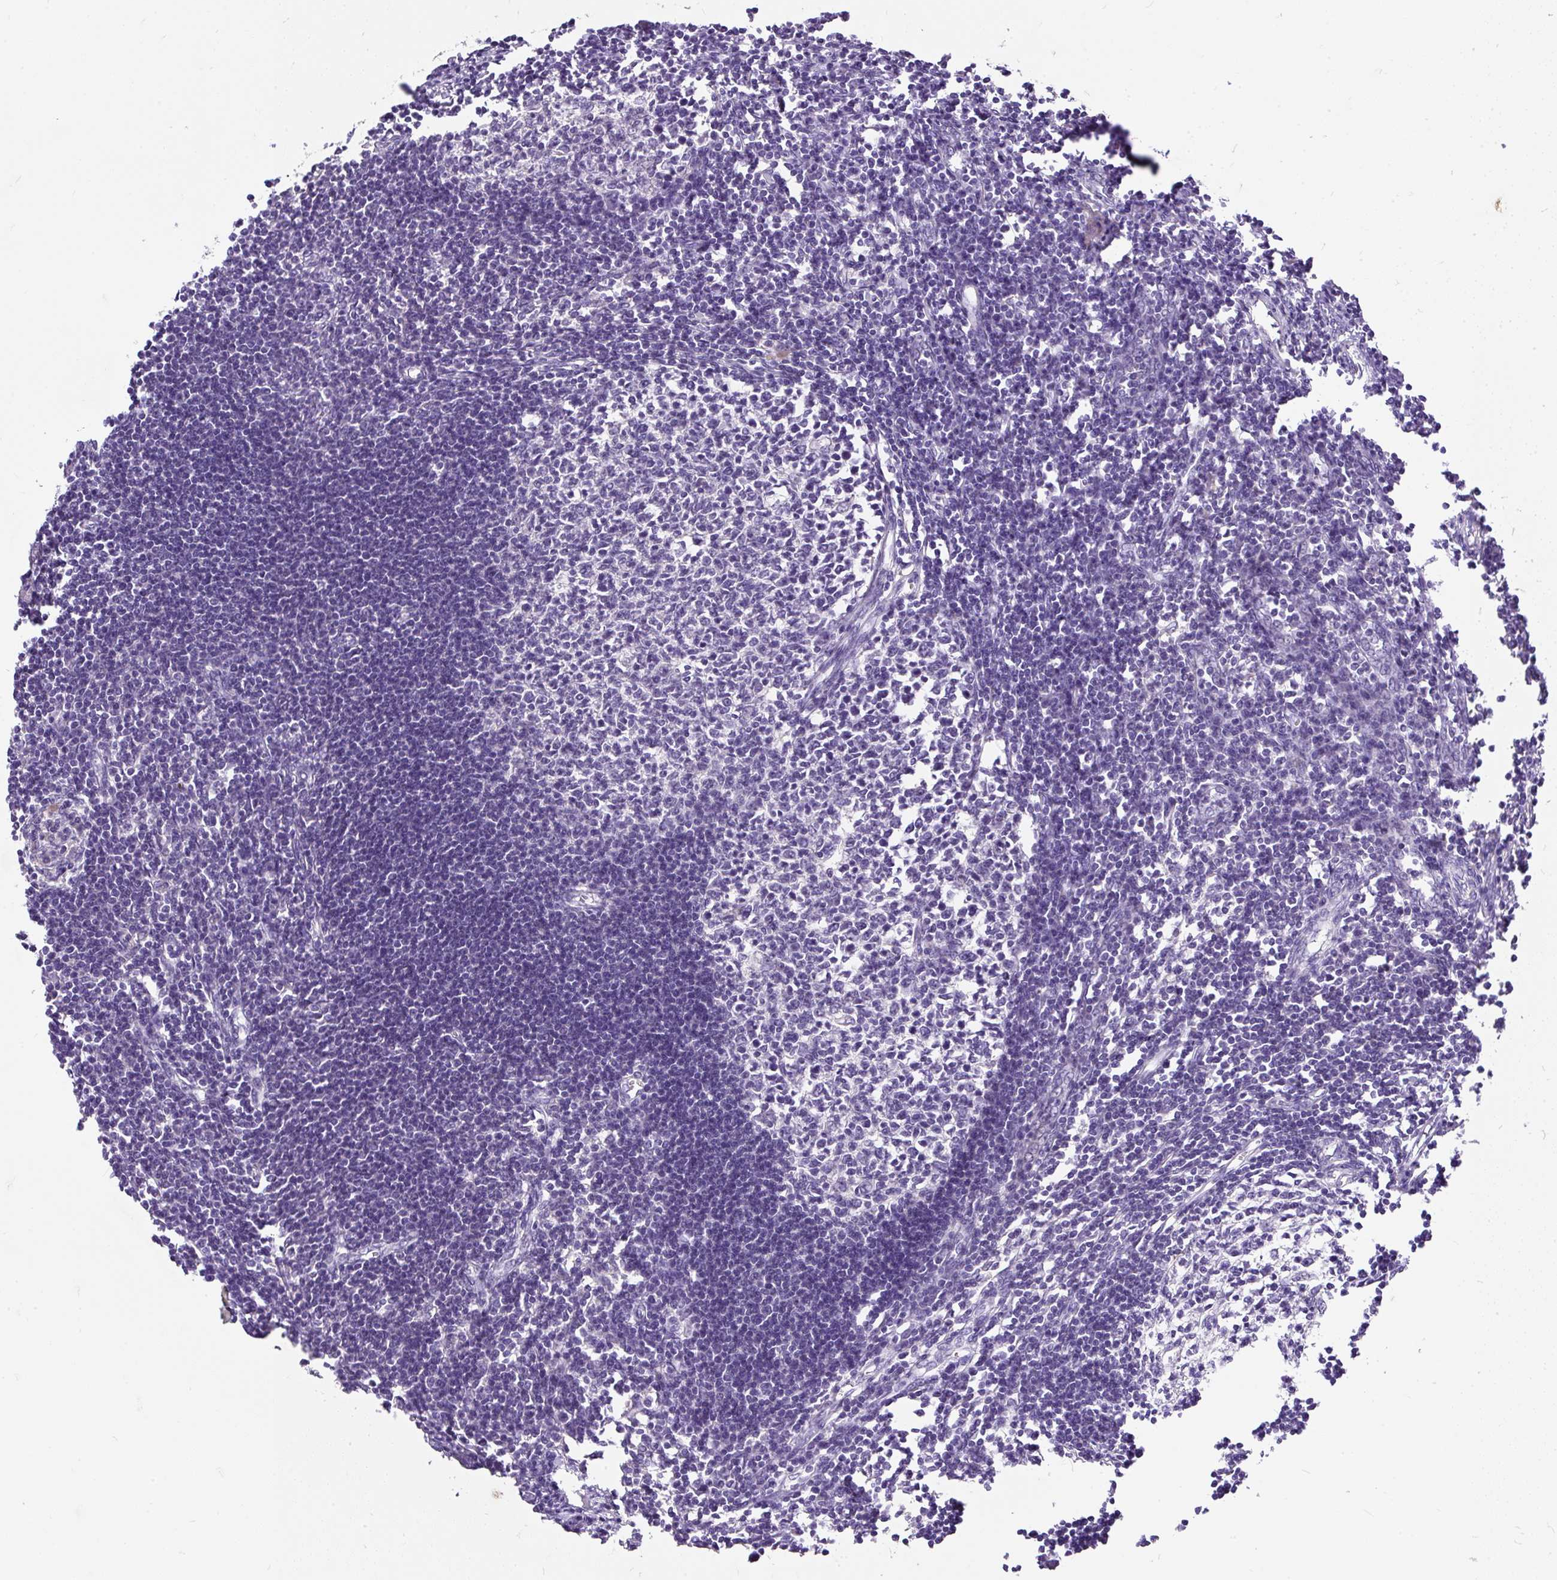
{"staining": {"intensity": "negative", "quantity": "none", "location": "none"}, "tissue": "lymph node", "cell_type": "Germinal center cells", "image_type": "normal", "snomed": [{"axis": "morphology", "description": "Normal tissue, NOS"}, {"axis": "morphology", "description": "Malignant melanoma, Metastatic site"}, {"axis": "topography", "description": "Lymph node"}], "caption": "Immunohistochemistry of benign lymph node reveals no expression in germinal center cells. (DAB immunohistochemistry (IHC), high magnification).", "gene": "KRTAP20", "patient": {"sex": "male", "age": 41}}